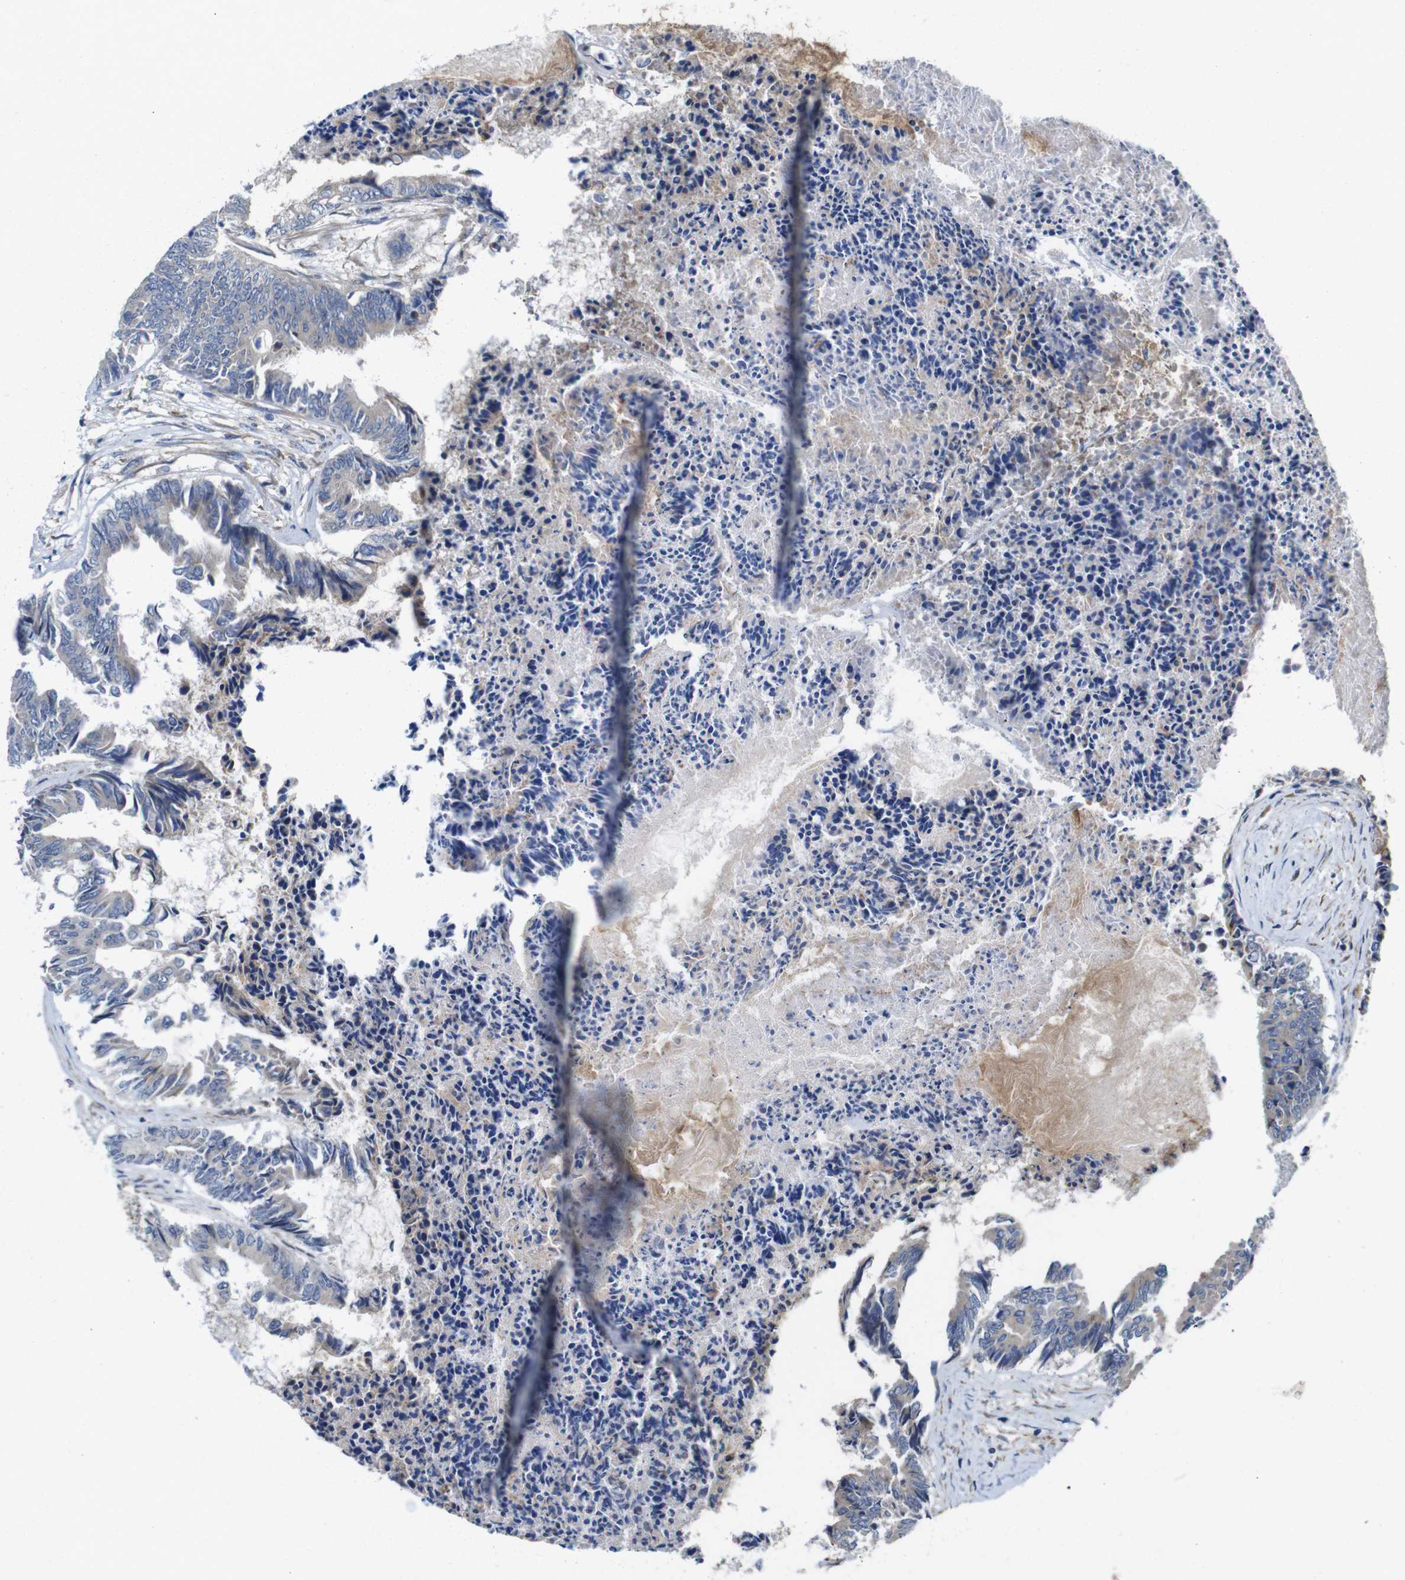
{"staining": {"intensity": "weak", "quantity": "<25%", "location": "cytoplasmic/membranous"}, "tissue": "colorectal cancer", "cell_type": "Tumor cells", "image_type": "cancer", "snomed": [{"axis": "morphology", "description": "Adenocarcinoma, NOS"}, {"axis": "topography", "description": "Rectum"}], "caption": "Immunohistochemical staining of adenocarcinoma (colorectal) reveals no significant positivity in tumor cells.", "gene": "POMK", "patient": {"sex": "male", "age": 63}}